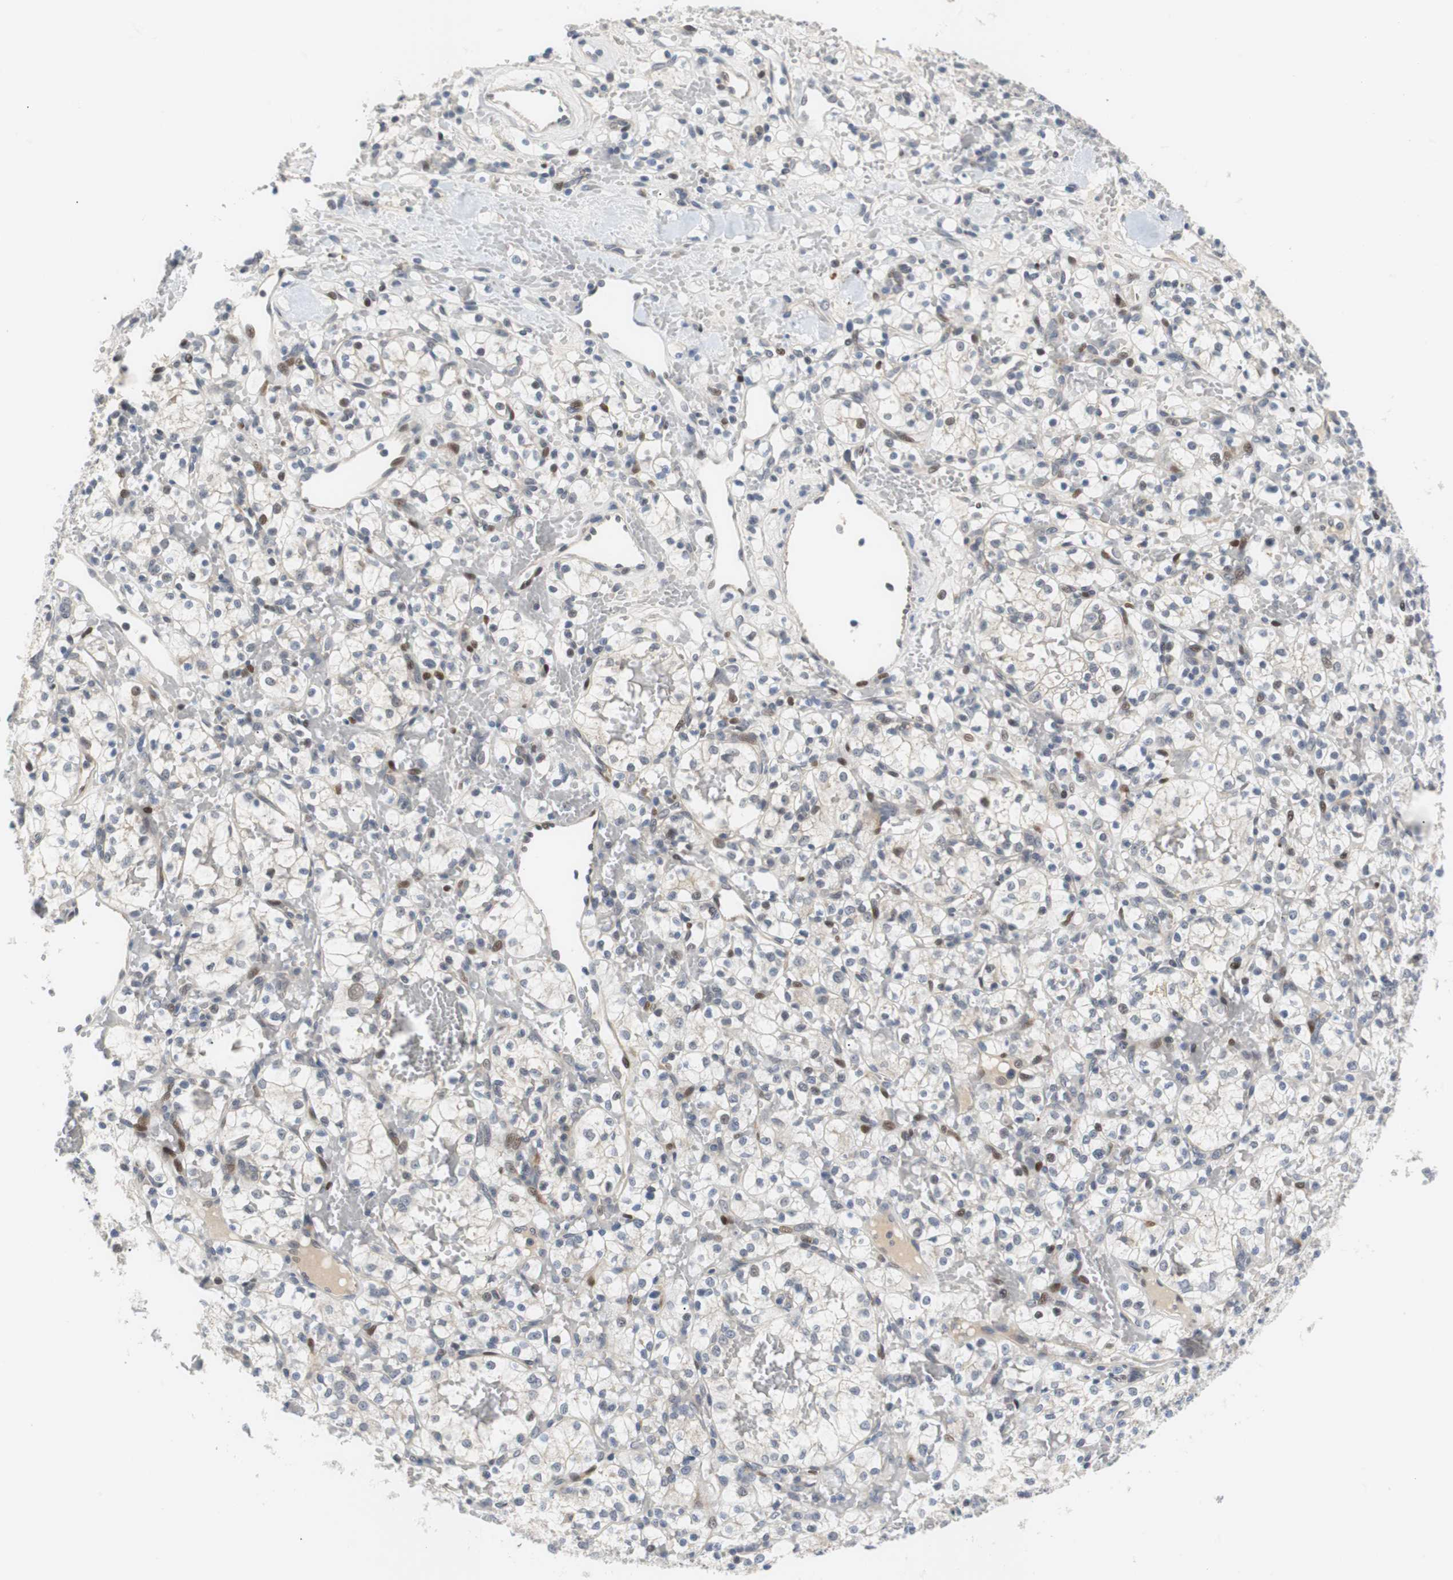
{"staining": {"intensity": "weak", "quantity": "<25%", "location": "nuclear"}, "tissue": "renal cancer", "cell_type": "Tumor cells", "image_type": "cancer", "snomed": [{"axis": "morphology", "description": "Adenocarcinoma, NOS"}, {"axis": "topography", "description": "Kidney"}], "caption": "DAB immunohistochemical staining of human renal cancer (adenocarcinoma) exhibits no significant expression in tumor cells. (Stains: DAB immunohistochemistry (IHC) with hematoxylin counter stain, Microscopy: brightfield microscopy at high magnification).", "gene": "MAP2K4", "patient": {"sex": "female", "age": 60}}